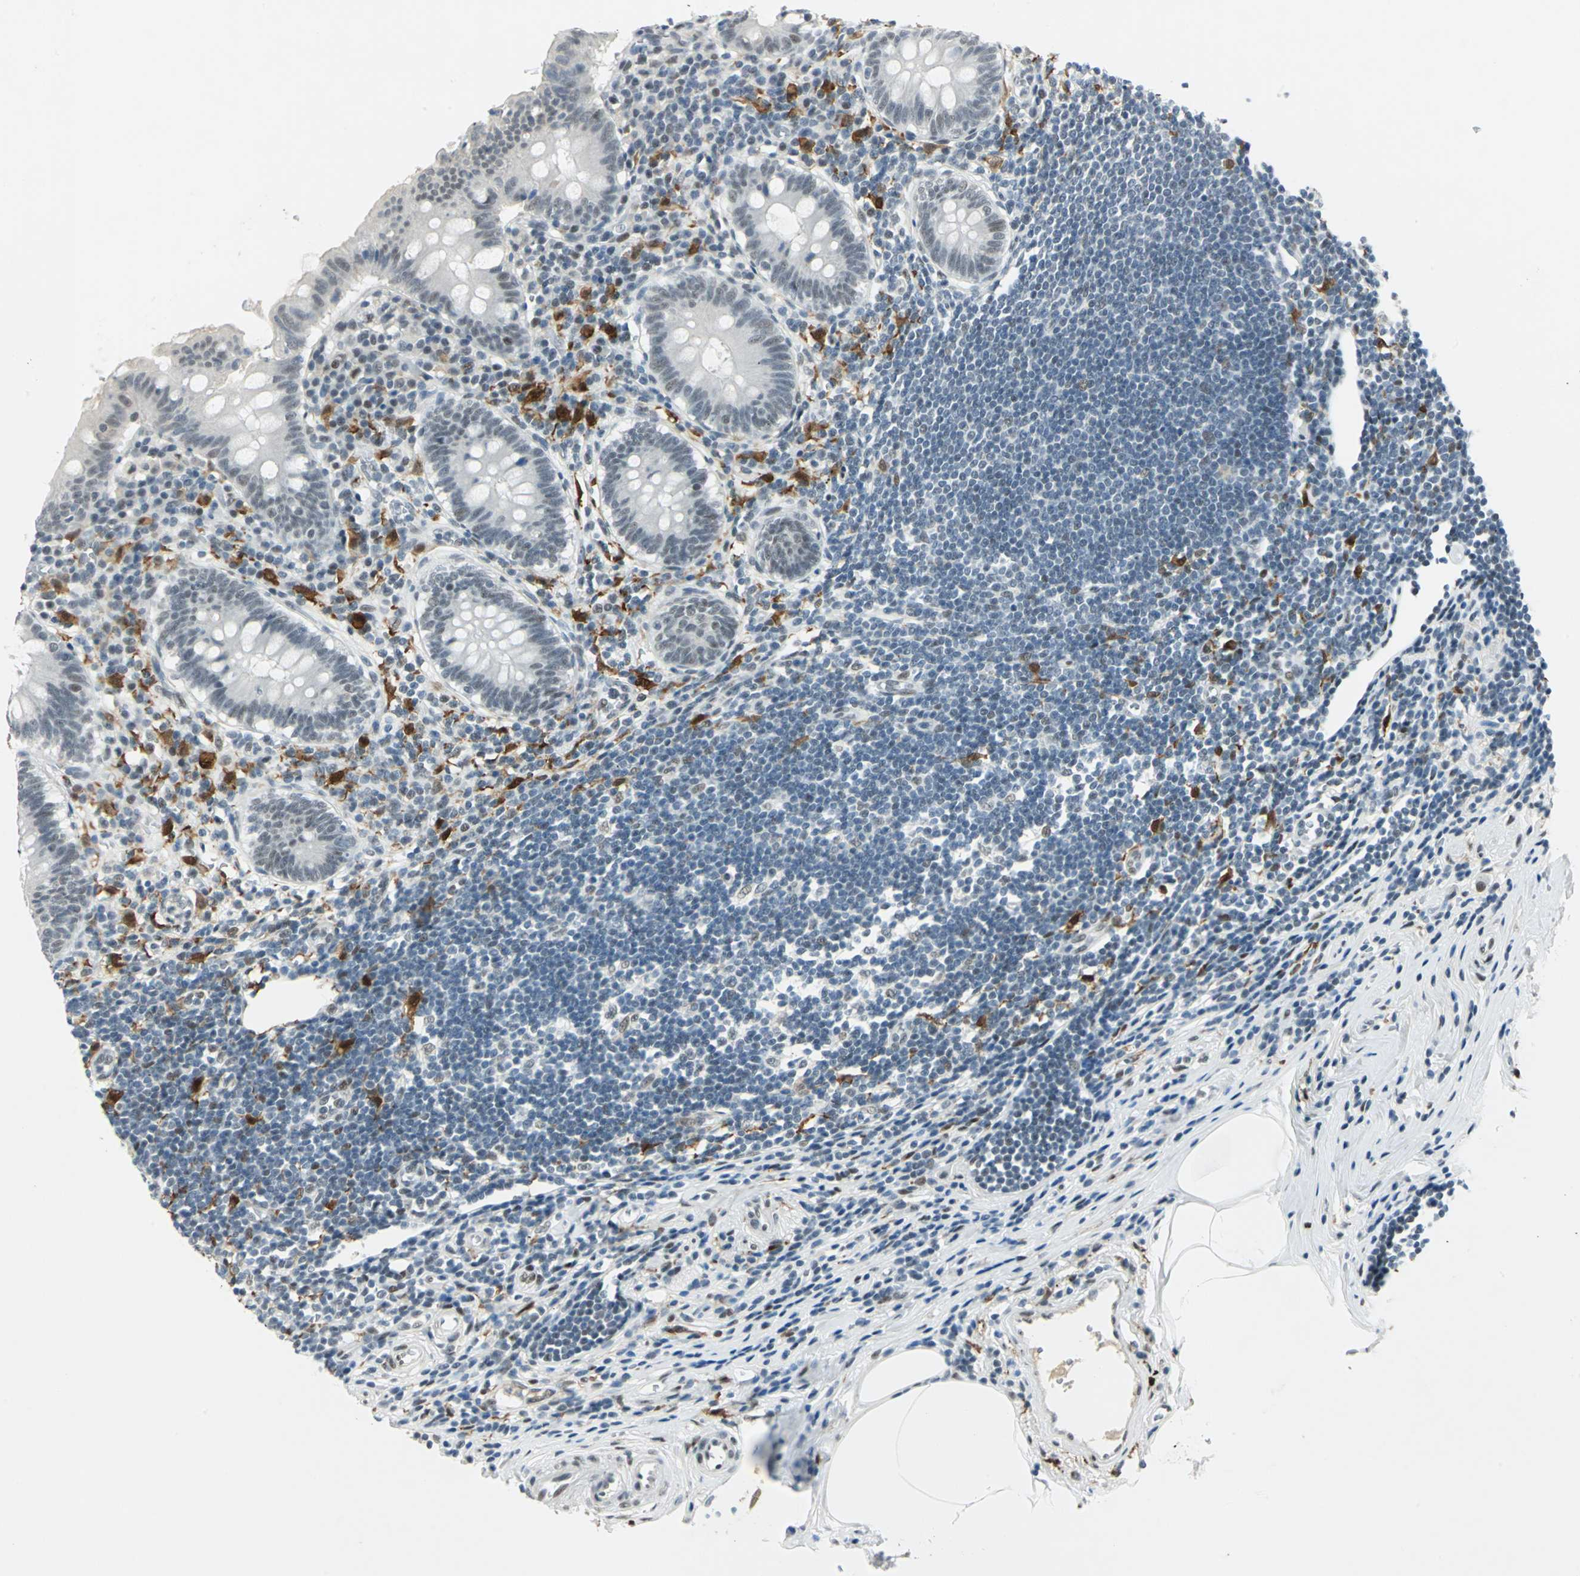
{"staining": {"intensity": "moderate", "quantity": "25%-75%", "location": "nuclear"}, "tissue": "appendix", "cell_type": "Glandular cells", "image_type": "normal", "snomed": [{"axis": "morphology", "description": "Normal tissue, NOS"}, {"axis": "topography", "description": "Appendix"}], "caption": "This image displays IHC staining of benign appendix, with medium moderate nuclear positivity in approximately 25%-75% of glandular cells.", "gene": "MTMR10", "patient": {"sex": "female", "age": 50}}